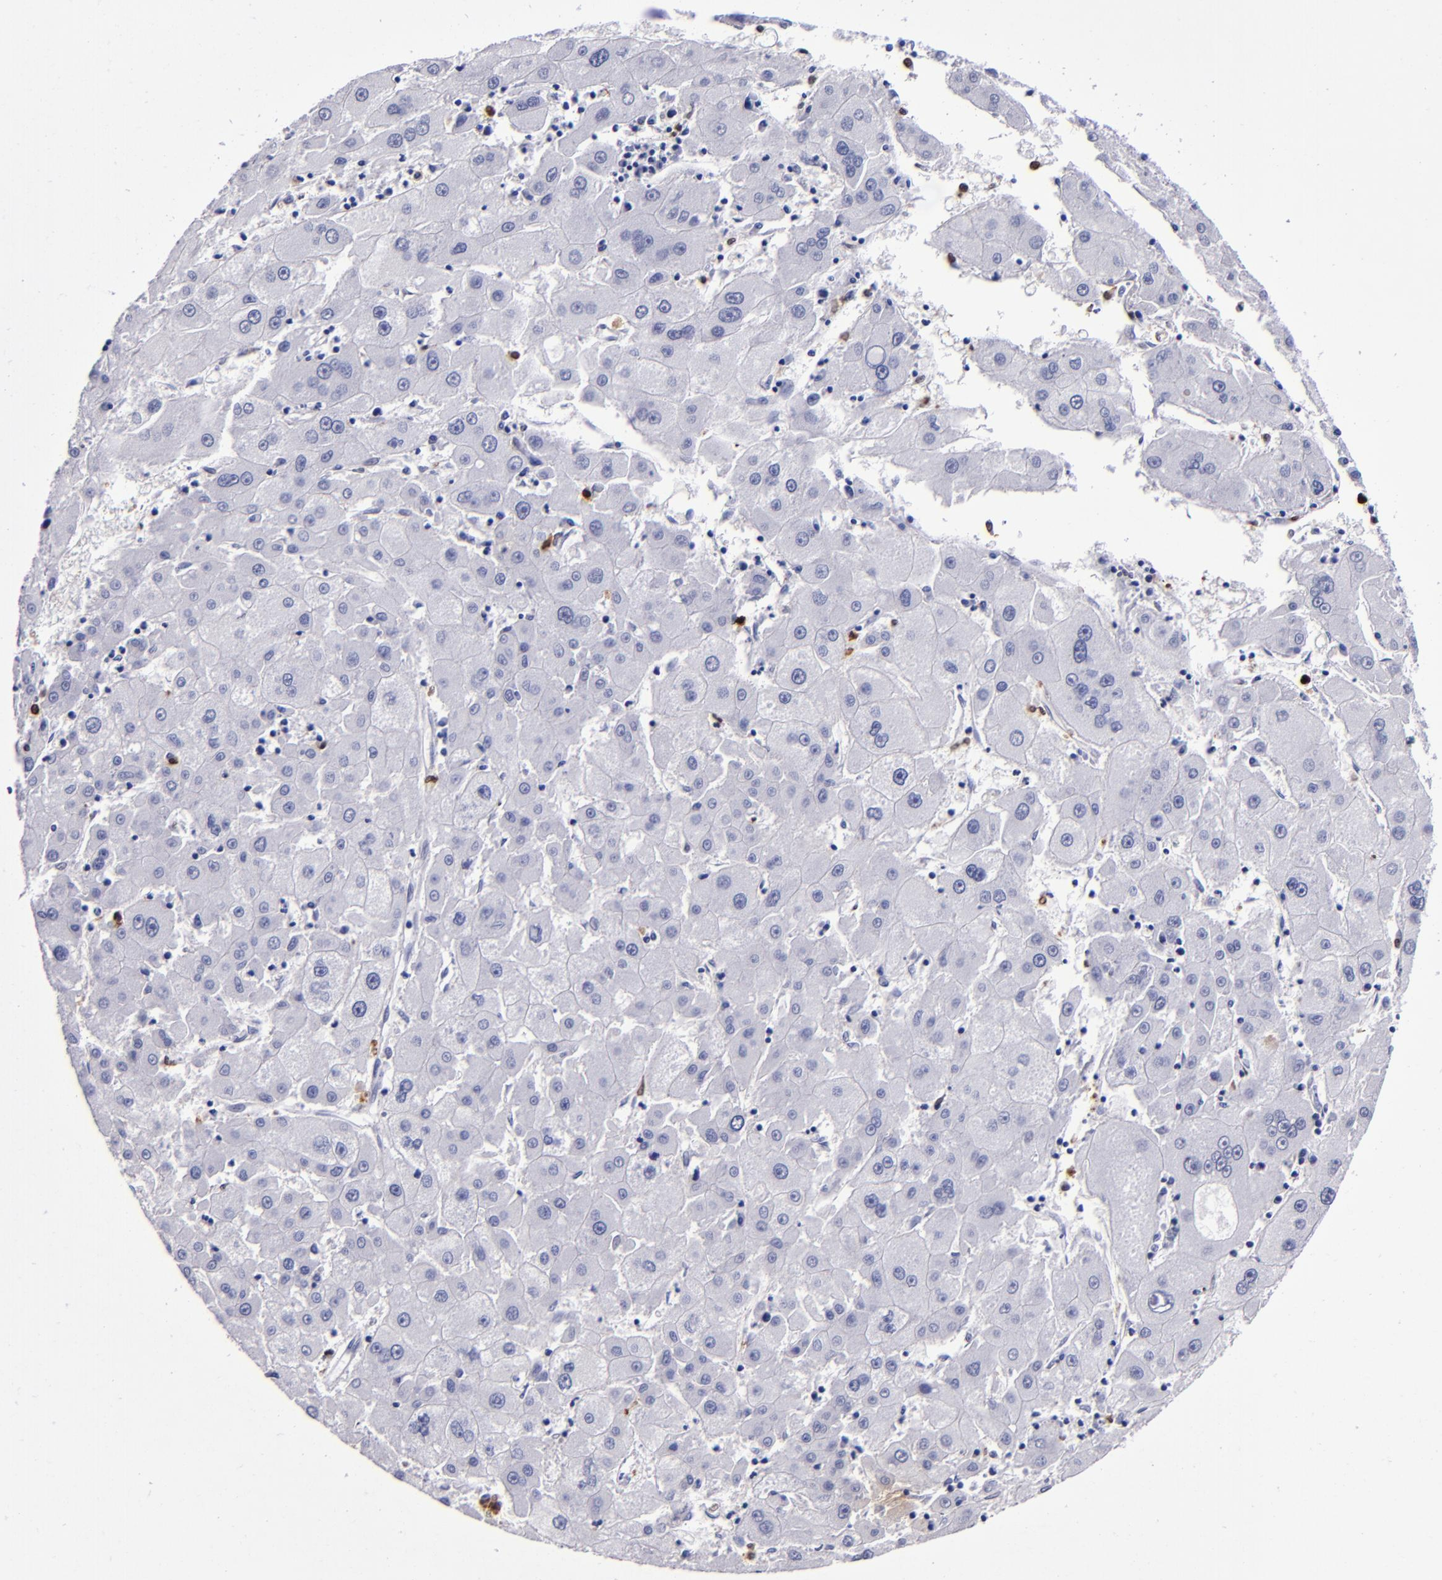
{"staining": {"intensity": "negative", "quantity": "none", "location": "none"}, "tissue": "liver cancer", "cell_type": "Tumor cells", "image_type": "cancer", "snomed": [{"axis": "morphology", "description": "Carcinoma, Hepatocellular, NOS"}, {"axis": "topography", "description": "Liver"}], "caption": "IHC photomicrograph of neoplastic tissue: human liver cancer (hepatocellular carcinoma) stained with DAB demonstrates no significant protein positivity in tumor cells.", "gene": "S100A8", "patient": {"sex": "male", "age": 72}}